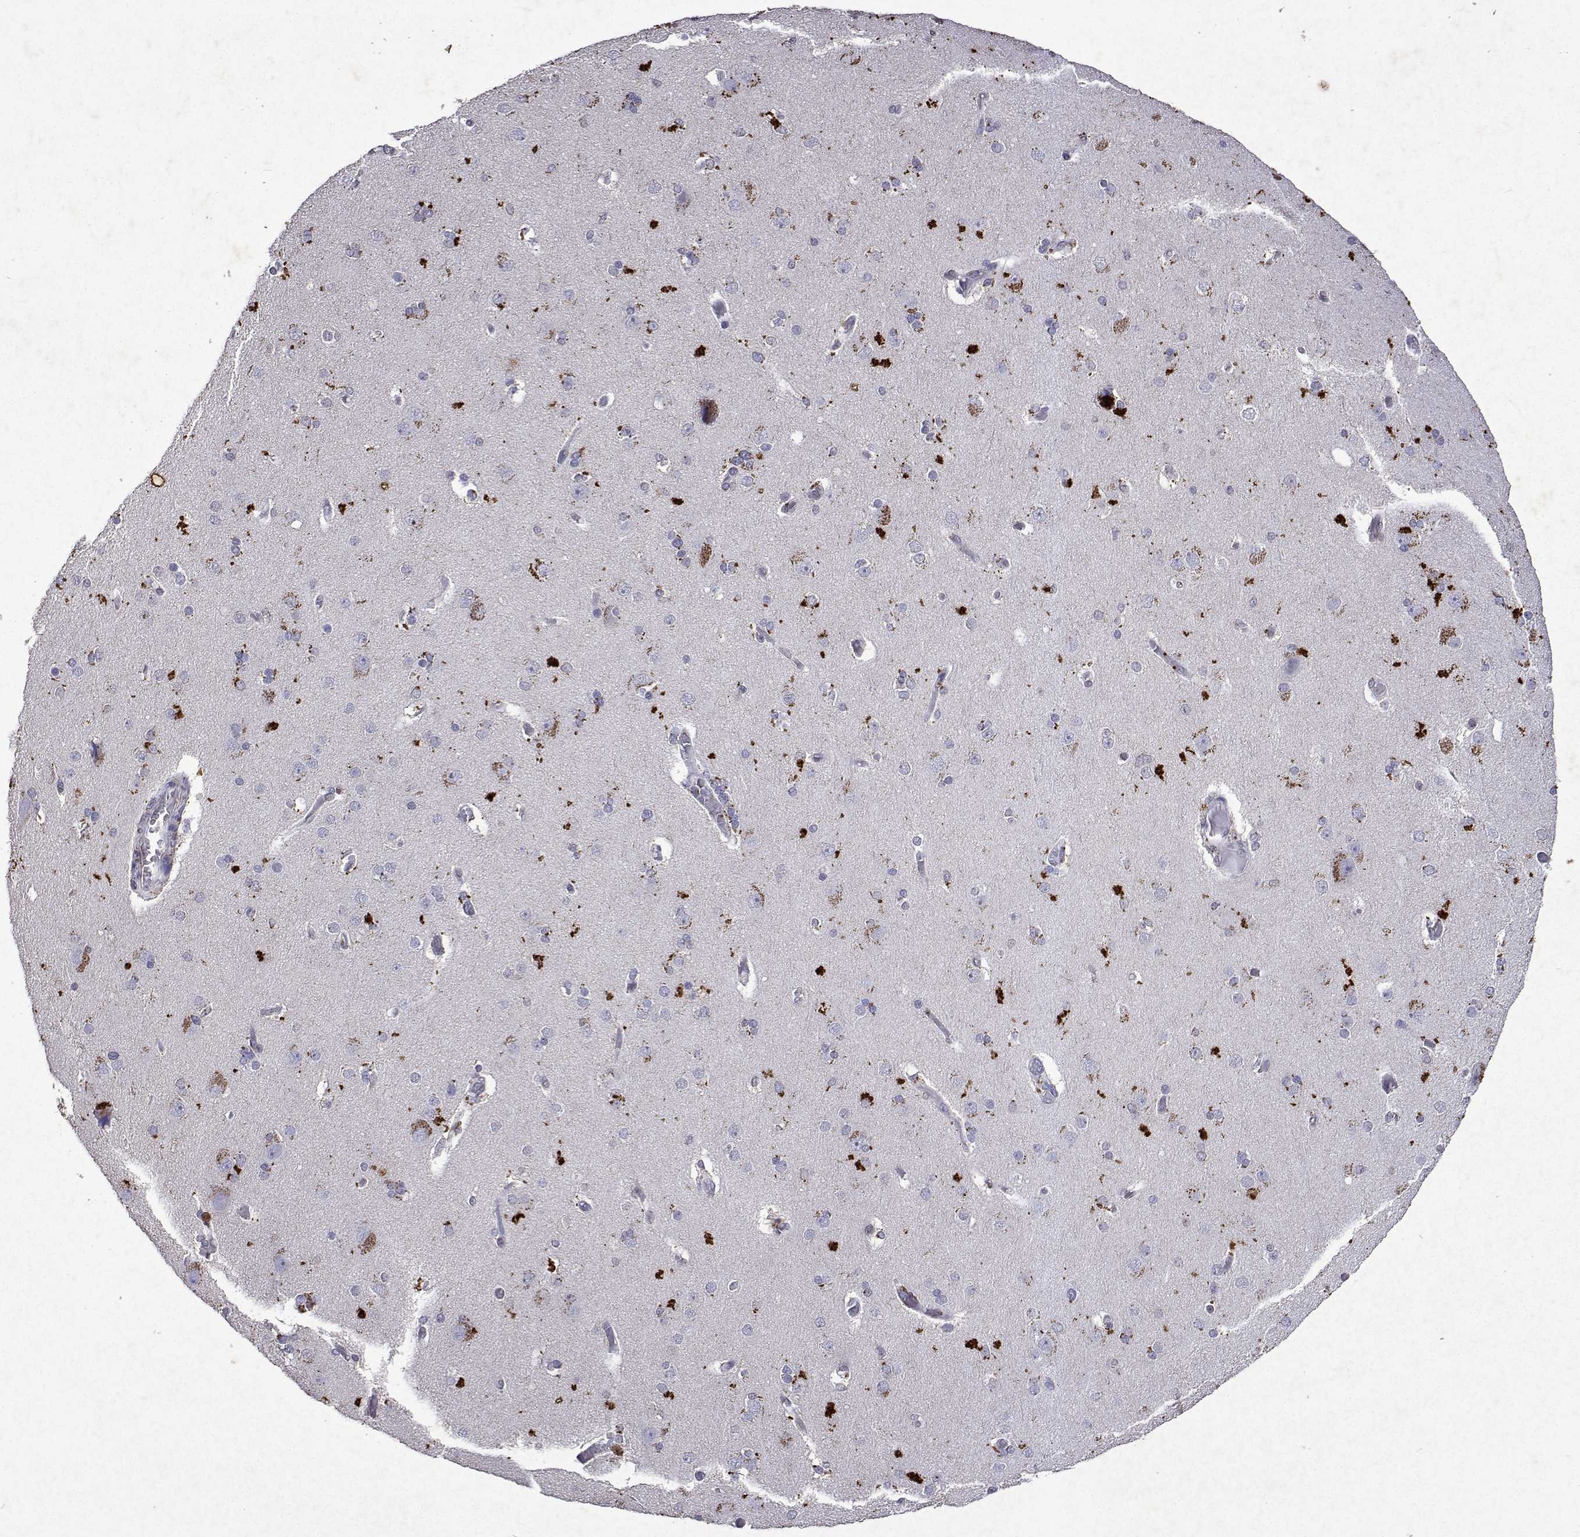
{"staining": {"intensity": "negative", "quantity": "none", "location": "none"}, "tissue": "cerebral cortex", "cell_type": "Endothelial cells", "image_type": "normal", "snomed": [{"axis": "morphology", "description": "Normal tissue, NOS"}, {"axis": "morphology", "description": "Glioma, malignant, High grade"}, {"axis": "topography", "description": "Cerebral cortex"}], "caption": "The micrograph demonstrates no significant staining in endothelial cells of cerebral cortex. Brightfield microscopy of immunohistochemistry (IHC) stained with DAB (3,3'-diaminobenzidine) (brown) and hematoxylin (blue), captured at high magnification.", "gene": "DUSP28", "patient": {"sex": "male", "age": 71}}